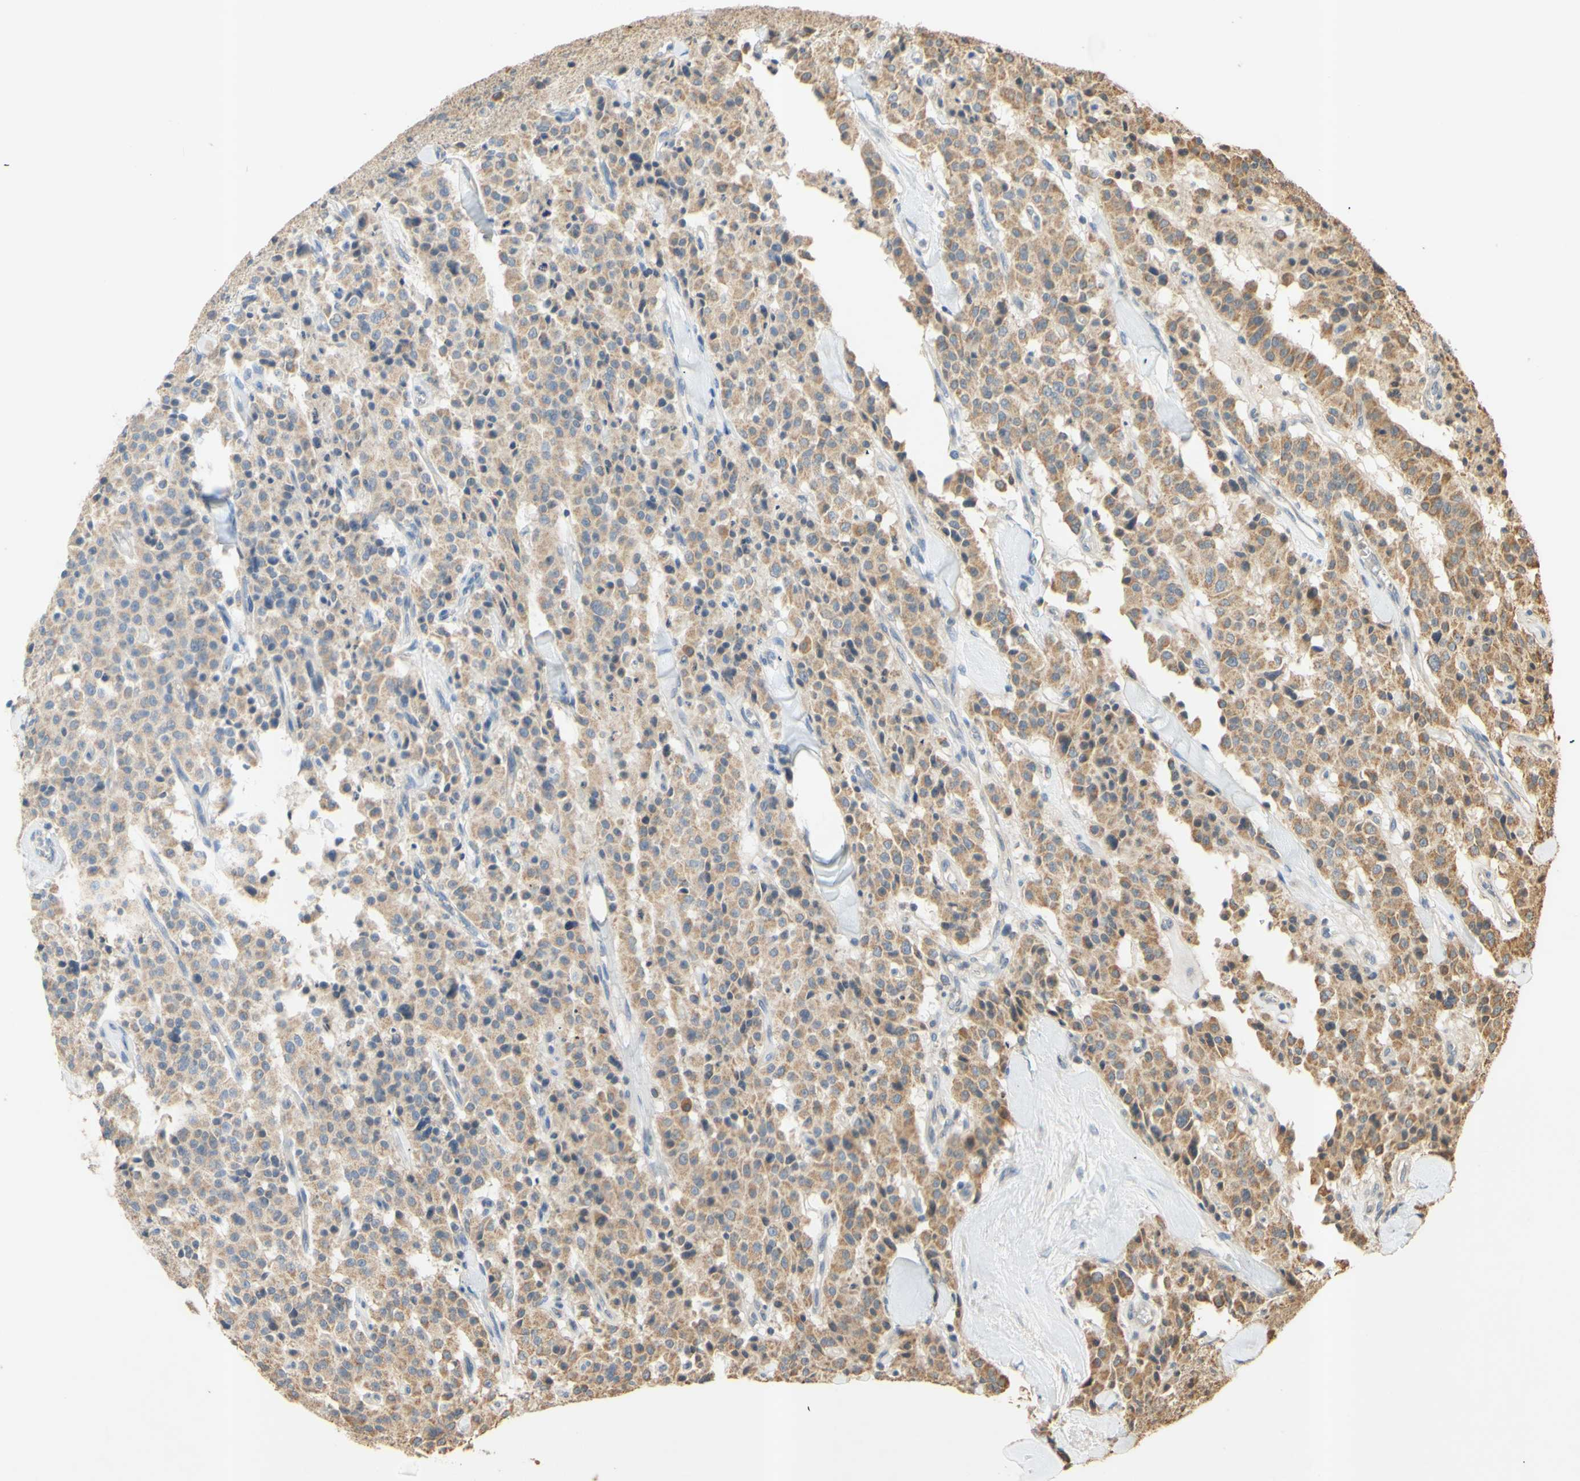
{"staining": {"intensity": "moderate", "quantity": ">75%", "location": "cytoplasmic/membranous"}, "tissue": "carcinoid", "cell_type": "Tumor cells", "image_type": "cancer", "snomed": [{"axis": "morphology", "description": "Carcinoid, malignant, NOS"}, {"axis": "topography", "description": "Lung"}], "caption": "The photomicrograph reveals staining of carcinoid, revealing moderate cytoplasmic/membranous protein positivity (brown color) within tumor cells. (DAB (3,3'-diaminobenzidine) = brown stain, brightfield microscopy at high magnification).", "gene": "PTGIS", "patient": {"sex": "male", "age": 30}}